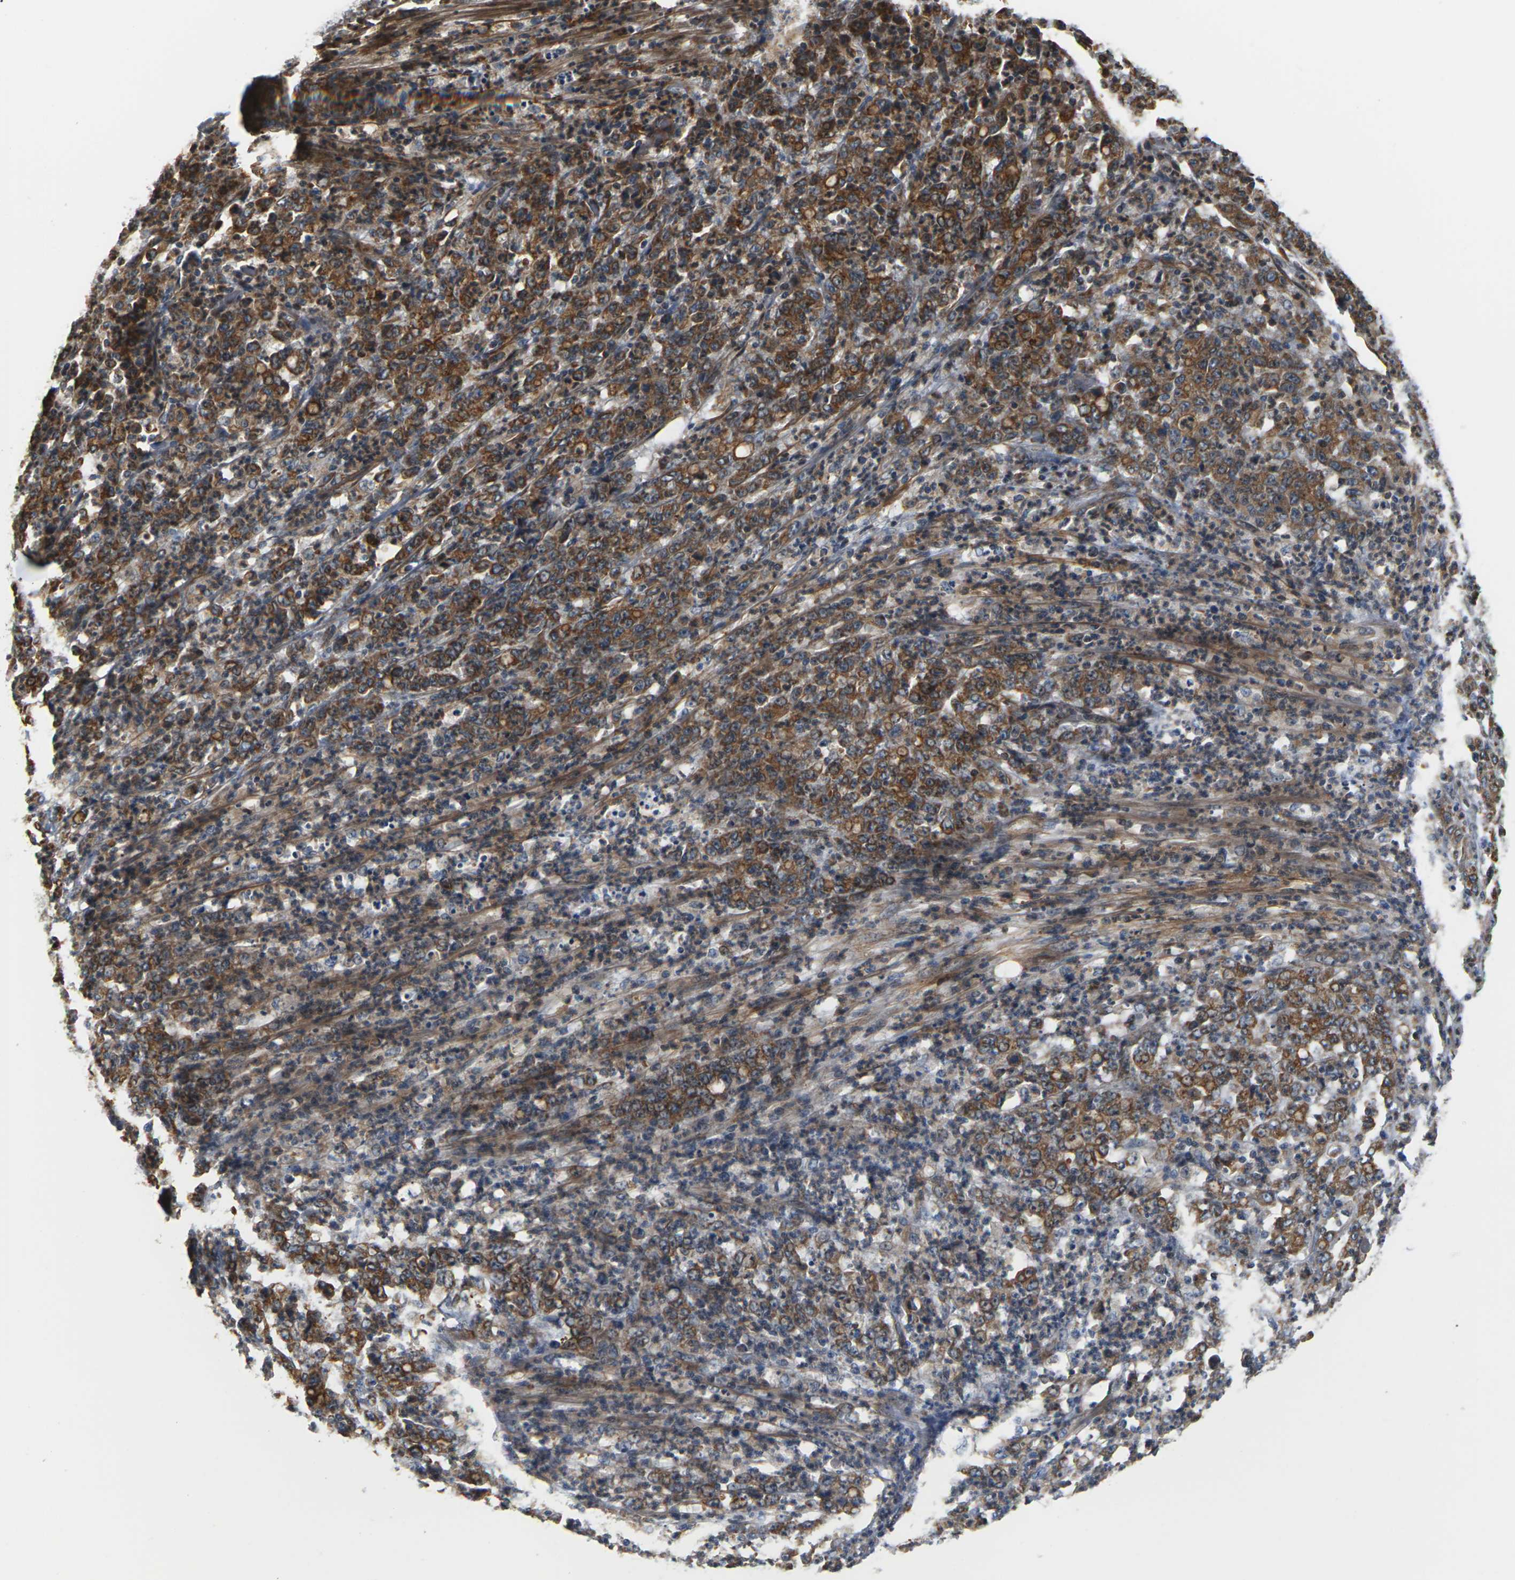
{"staining": {"intensity": "strong", "quantity": ">75%", "location": "cytoplasmic/membranous"}, "tissue": "stomach cancer", "cell_type": "Tumor cells", "image_type": "cancer", "snomed": [{"axis": "morphology", "description": "Adenocarcinoma, NOS"}, {"axis": "topography", "description": "Stomach, lower"}], "caption": "High-magnification brightfield microscopy of stomach cancer (adenocarcinoma) stained with DAB (3,3'-diaminobenzidine) (brown) and counterstained with hematoxylin (blue). tumor cells exhibit strong cytoplasmic/membranous staining is appreciated in about>75% of cells.", "gene": "PCDHB4", "patient": {"sex": "female", "age": 71}}